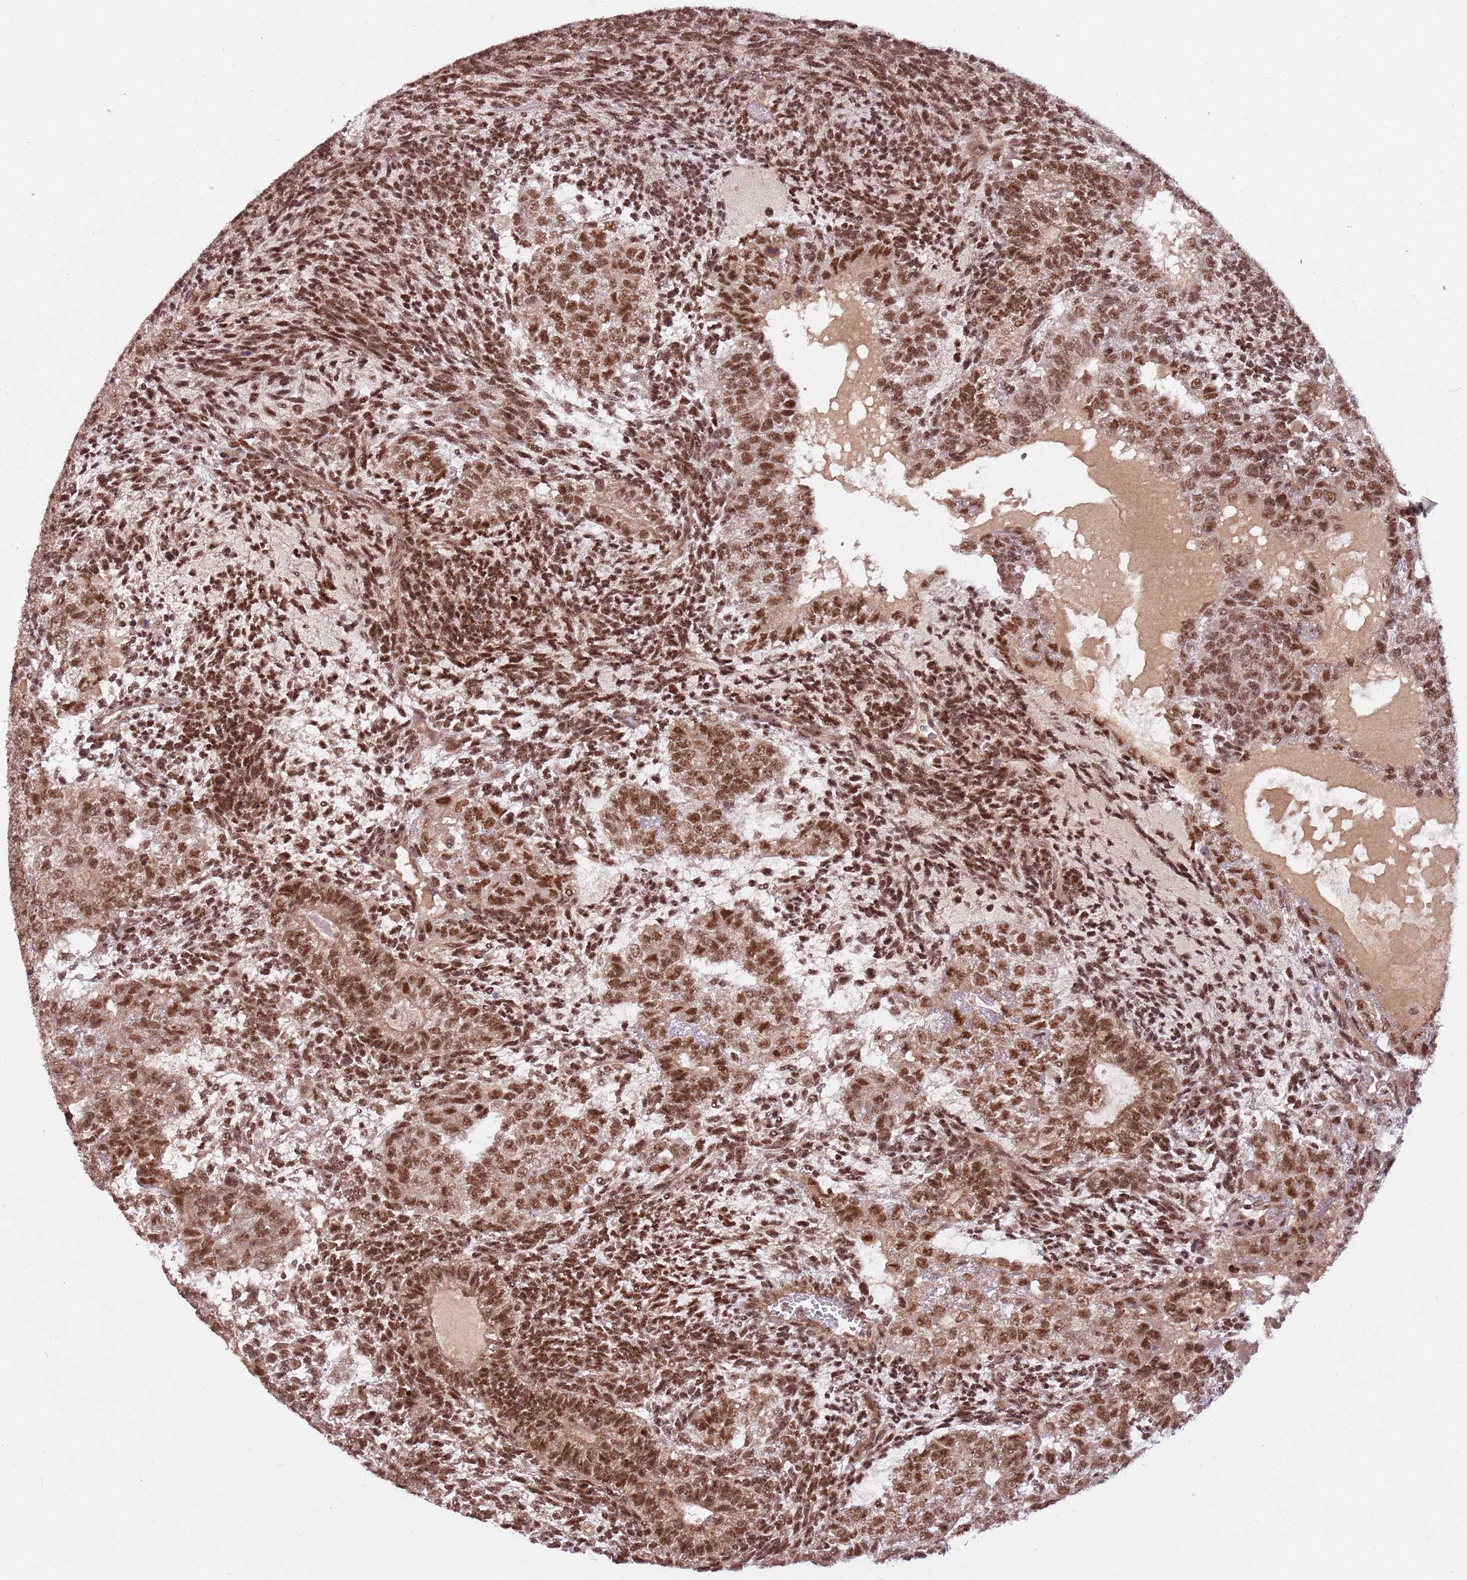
{"staining": {"intensity": "strong", "quantity": ">75%", "location": "nuclear"}, "tissue": "testis cancer", "cell_type": "Tumor cells", "image_type": "cancer", "snomed": [{"axis": "morphology", "description": "Carcinoma, Embryonal, NOS"}, {"axis": "topography", "description": "Testis"}], "caption": "This micrograph demonstrates immunohistochemistry (IHC) staining of human testis embryonal carcinoma, with high strong nuclear staining in approximately >75% of tumor cells.", "gene": "SUDS3", "patient": {"sex": "male", "age": 23}}